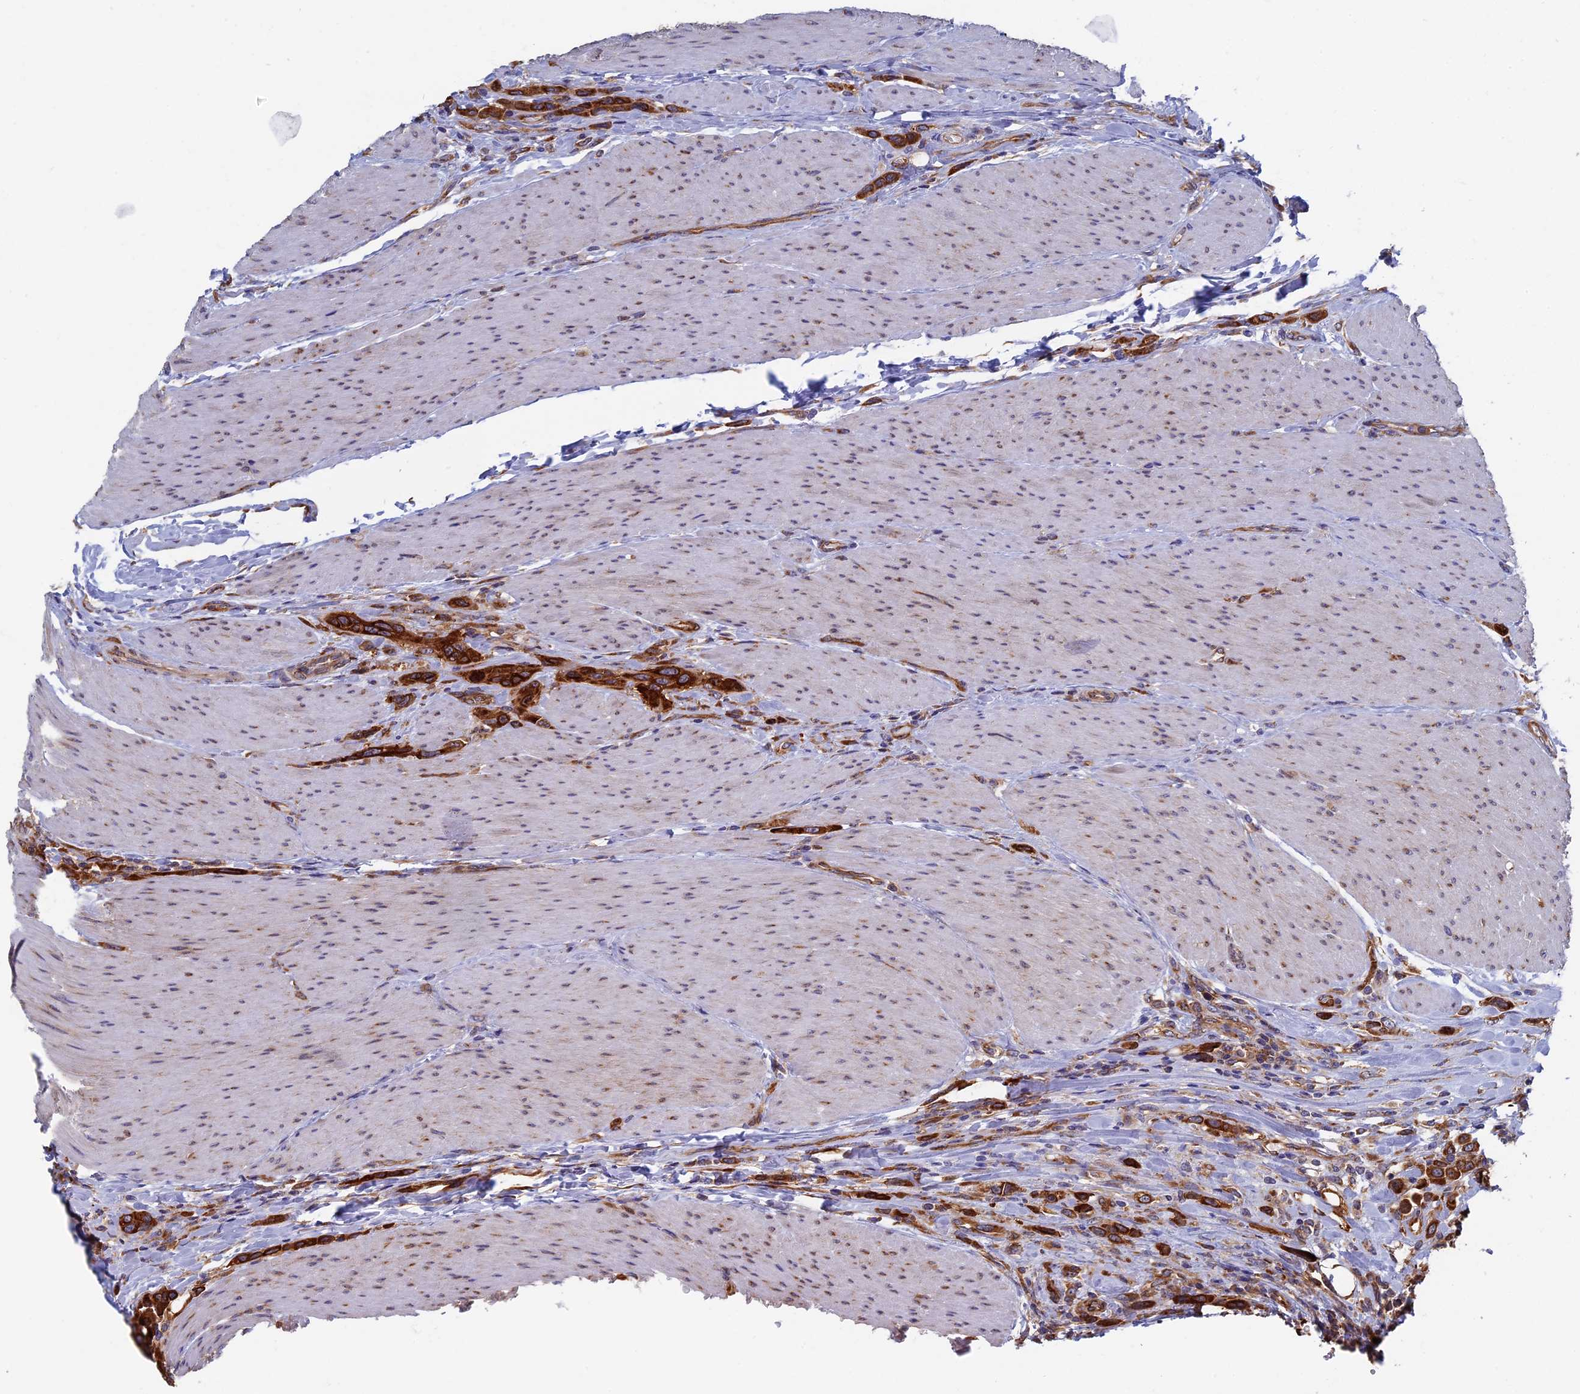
{"staining": {"intensity": "strong", "quantity": ">75%", "location": "cytoplasmic/membranous"}, "tissue": "urothelial cancer", "cell_type": "Tumor cells", "image_type": "cancer", "snomed": [{"axis": "morphology", "description": "Urothelial carcinoma, High grade"}, {"axis": "topography", "description": "Urinary bladder"}], "caption": "Protein staining of urothelial carcinoma (high-grade) tissue demonstrates strong cytoplasmic/membranous staining in about >75% of tumor cells.", "gene": "YBX1", "patient": {"sex": "male", "age": 50}}